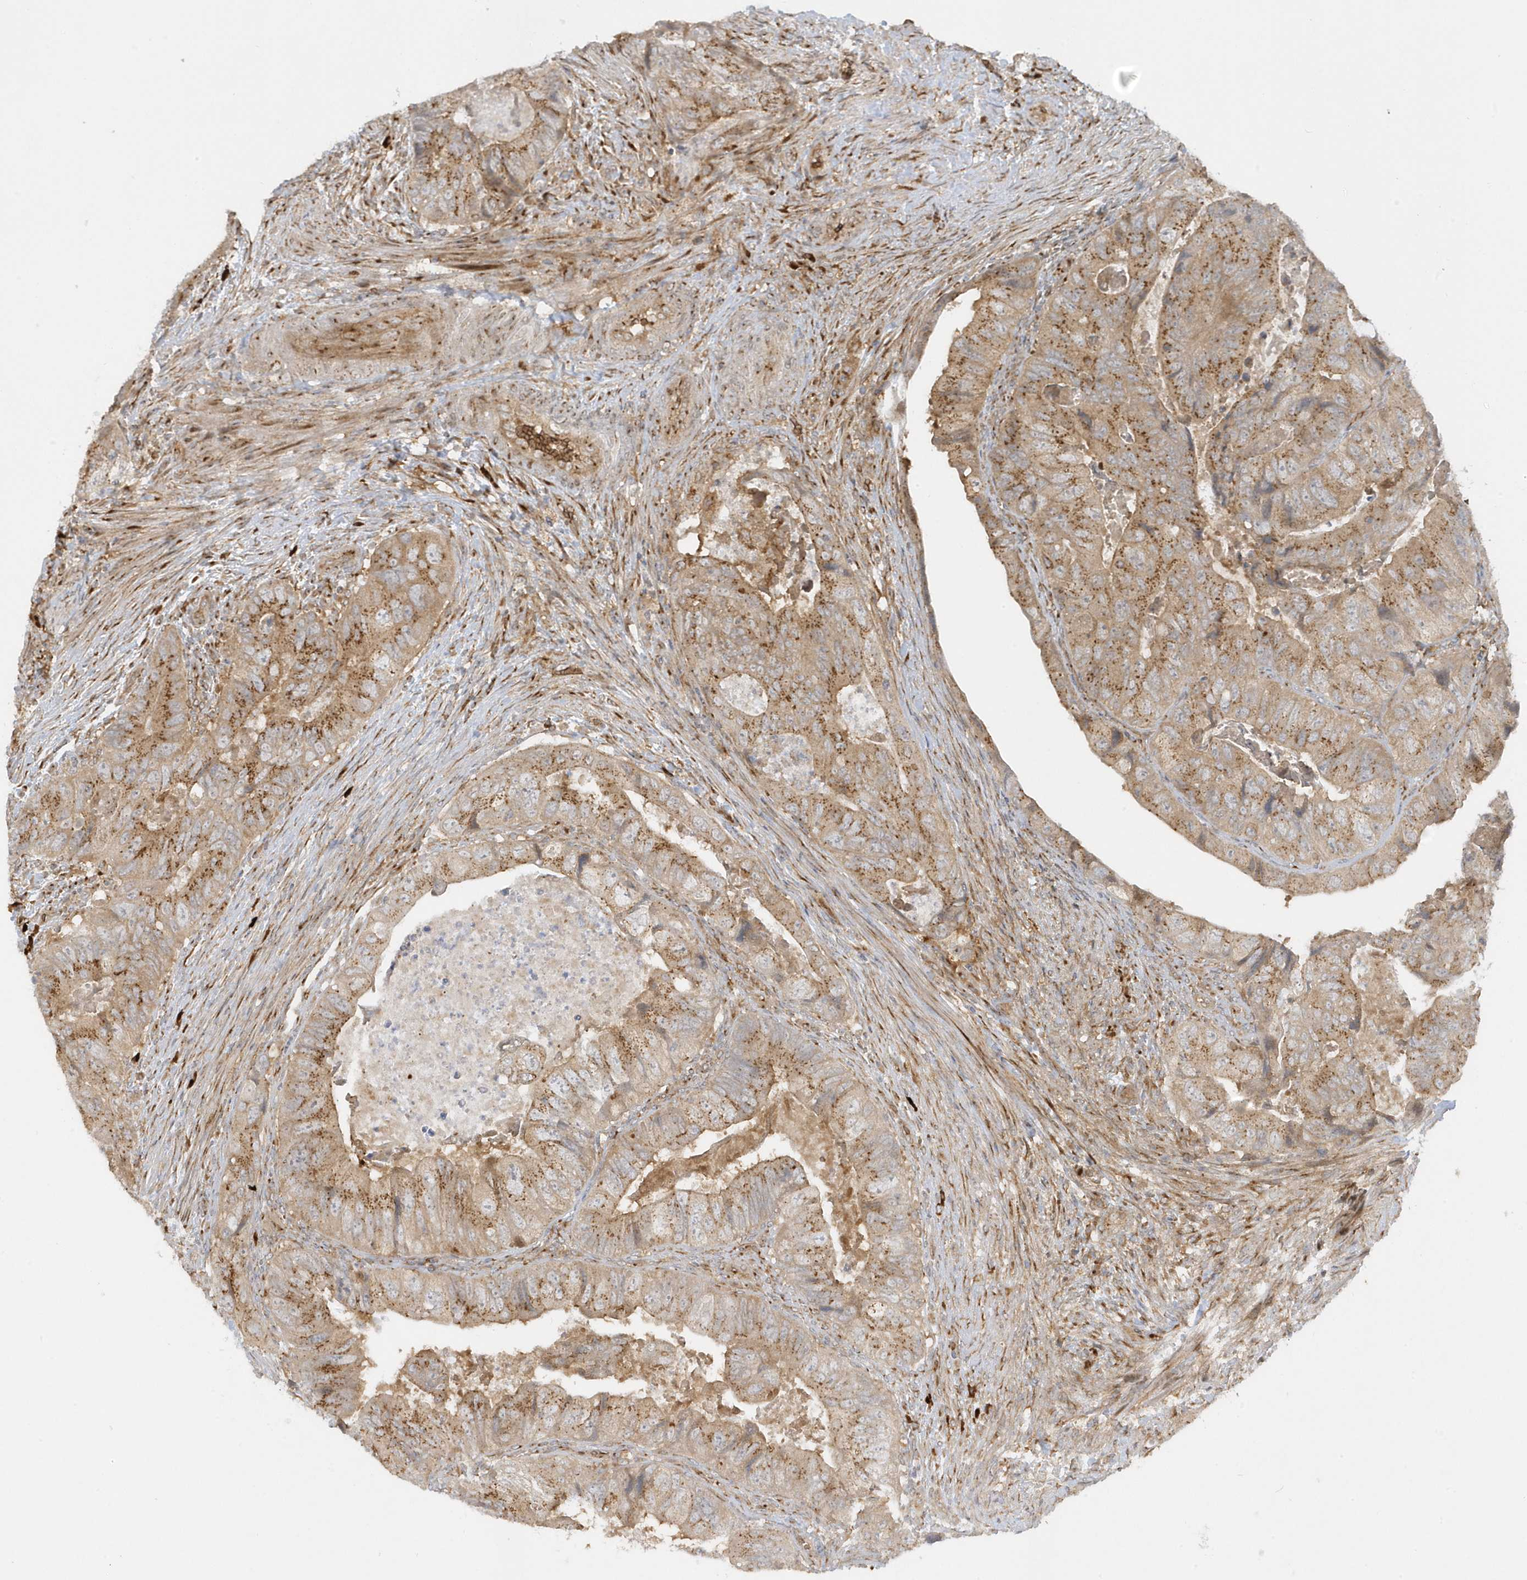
{"staining": {"intensity": "moderate", "quantity": ">75%", "location": "cytoplasmic/membranous"}, "tissue": "colorectal cancer", "cell_type": "Tumor cells", "image_type": "cancer", "snomed": [{"axis": "morphology", "description": "Adenocarcinoma, NOS"}, {"axis": "topography", "description": "Rectum"}], "caption": "Immunohistochemical staining of human colorectal cancer (adenocarcinoma) reveals medium levels of moderate cytoplasmic/membranous positivity in approximately >75% of tumor cells. (Stains: DAB in brown, nuclei in blue, Microscopy: brightfield microscopy at high magnification).", "gene": "RPP40", "patient": {"sex": "male", "age": 63}}